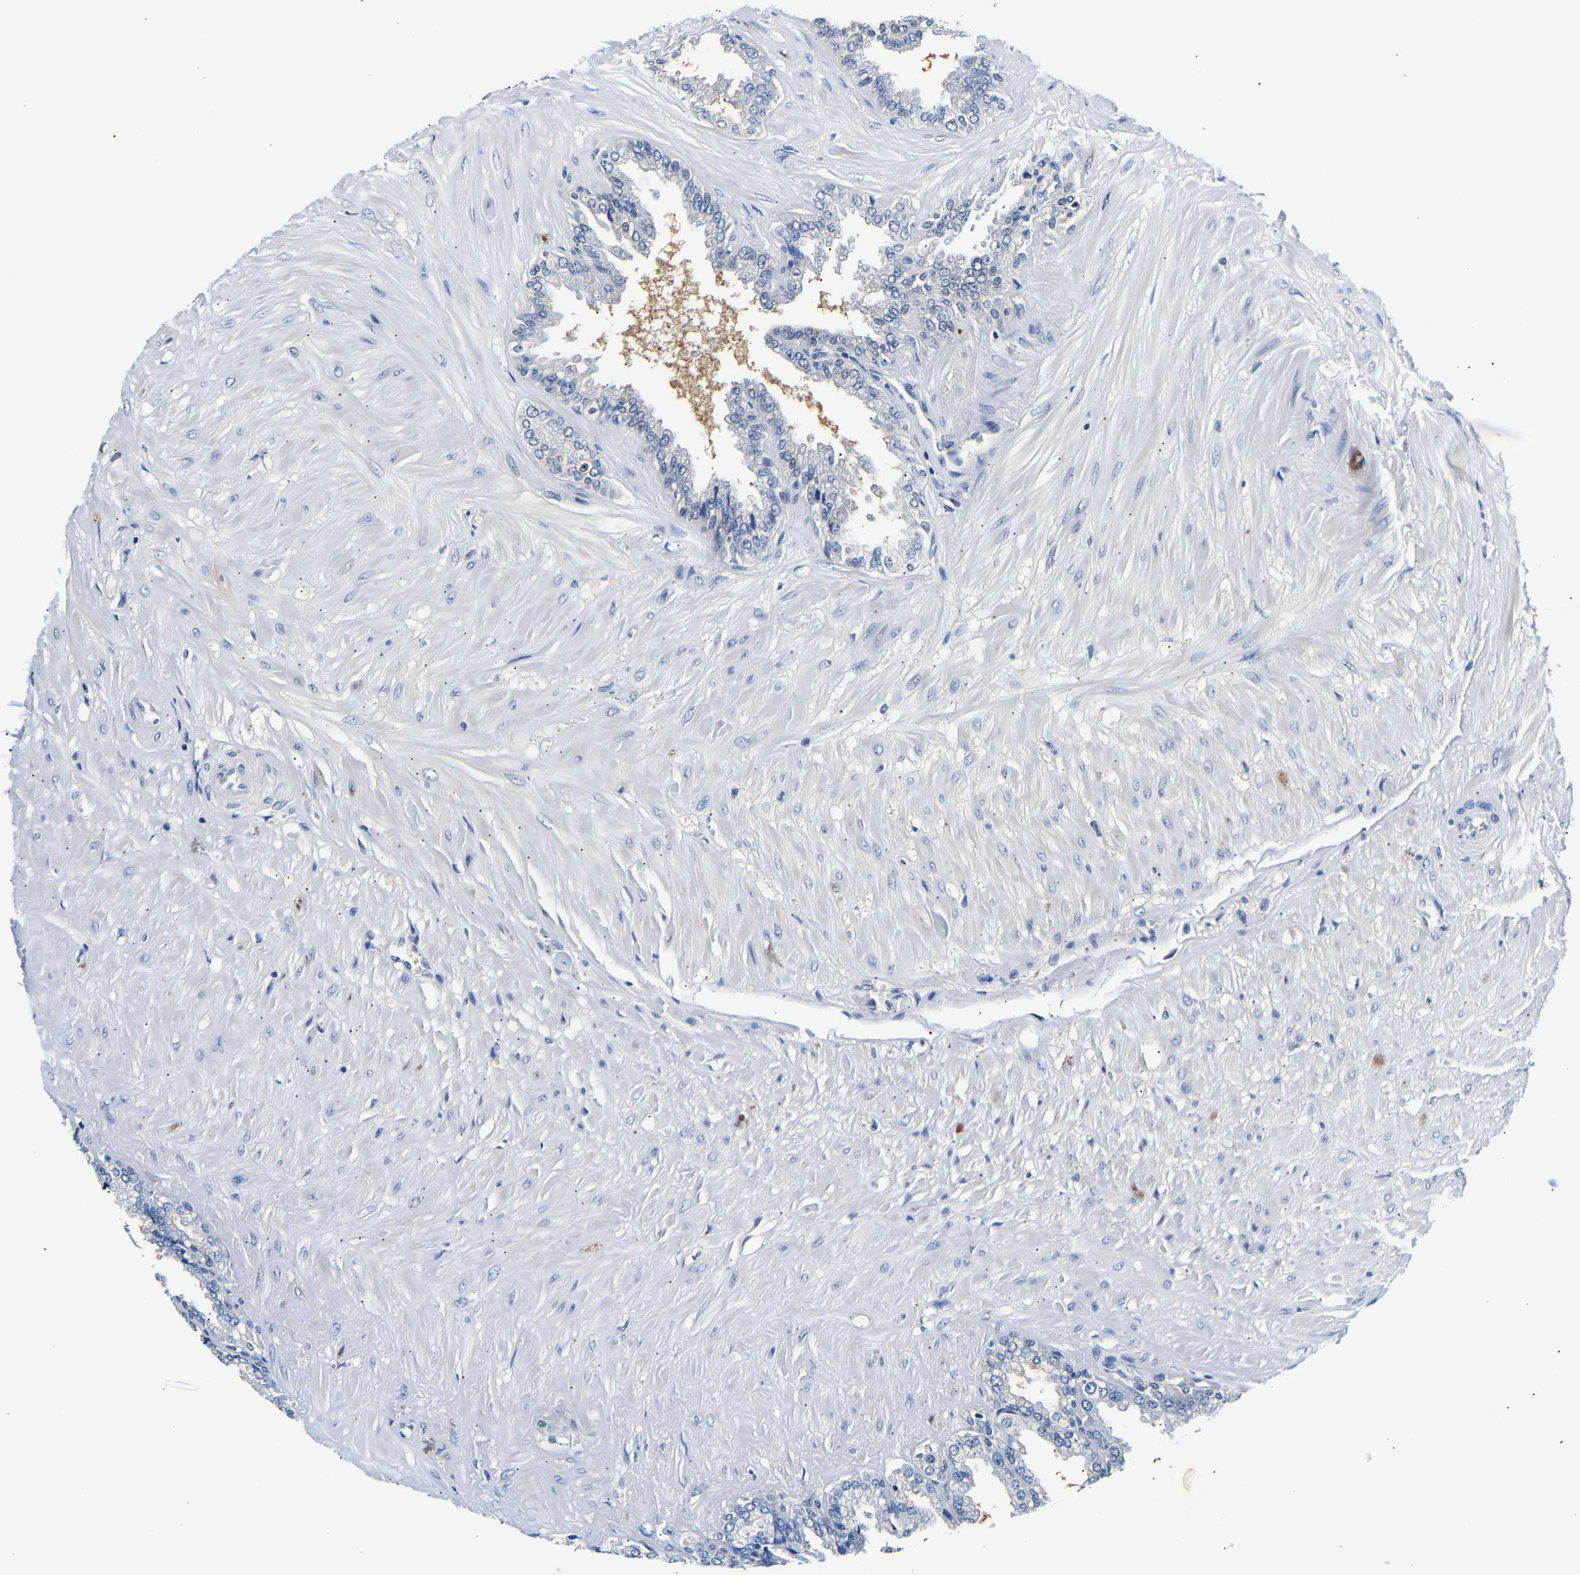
{"staining": {"intensity": "weak", "quantity": "25%-75%", "location": "cytoplasmic/membranous"}, "tissue": "seminal vesicle", "cell_type": "Glandular cells", "image_type": "normal", "snomed": [{"axis": "morphology", "description": "Normal tissue, NOS"}, {"axis": "topography", "description": "Seminal veicle"}], "caption": "Seminal vesicle stained for a protein (brown) displays weak cytoplasmic/membranous positive positivity in about 25%-75% of glandular cells.", "gene": "UCHL3", "patient": {"sex": "male", "age": 46}}